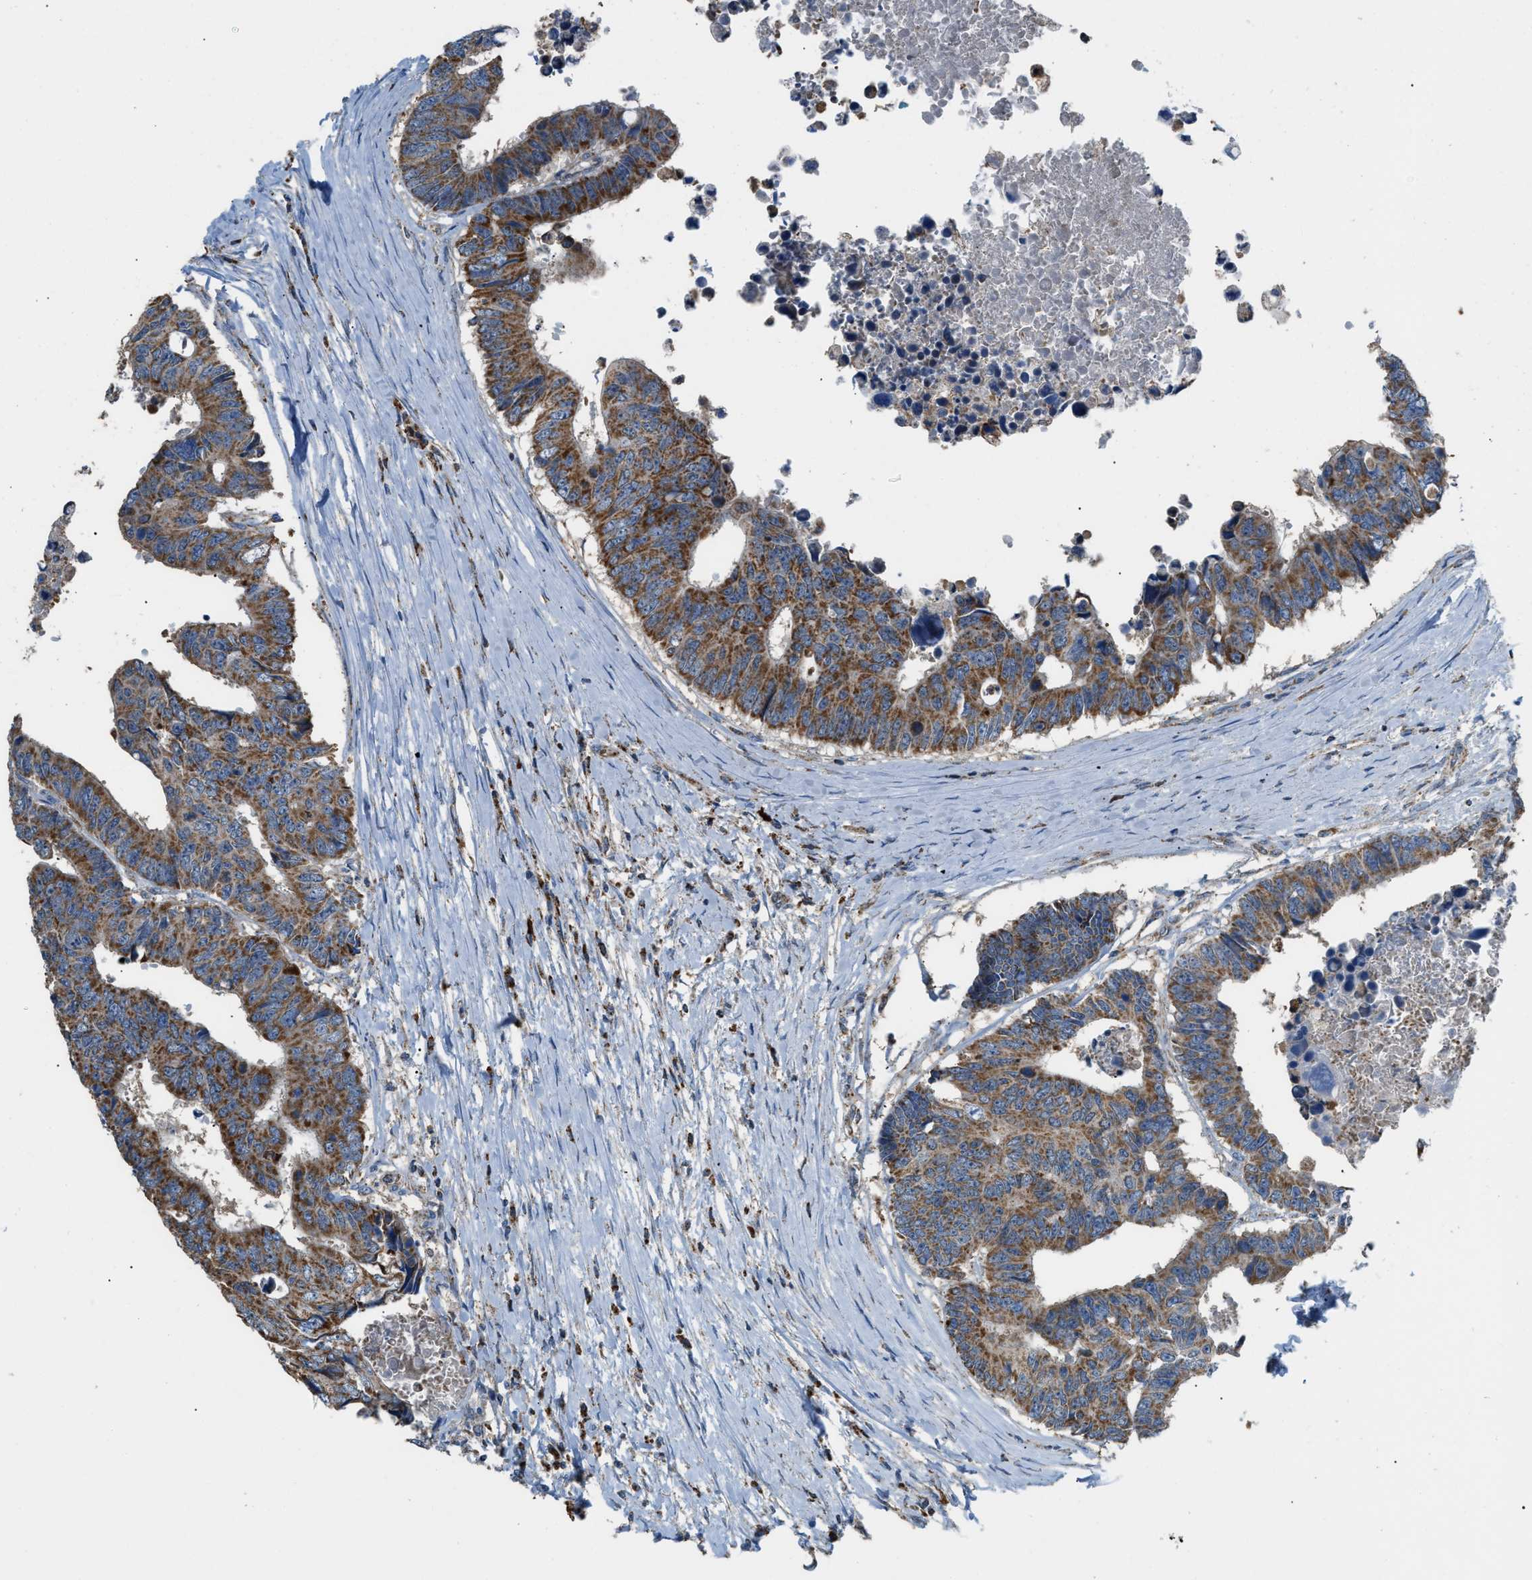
{"staining": {"intensity": "moderate", "quantity": ">75%", "location": "cytoplasmic/membranous"}, "tissue": "colorectal cancer", "cell_type": "Tumor cells", "image_type": "cancer", "snomed": [{"axis": "morphology", "description": "Adenocarcinoma, NOS"}, {"axis": "topography", "description": "Rectum"}], "caption": "This image displays IHC staining of adenocarcinoma (colorectal), with medium moderate cytoplasmic/membranous staining in approximately >75% of tumor cells.", "gene": "ETFB", "patient": {"sex": "male", "age": 84}}